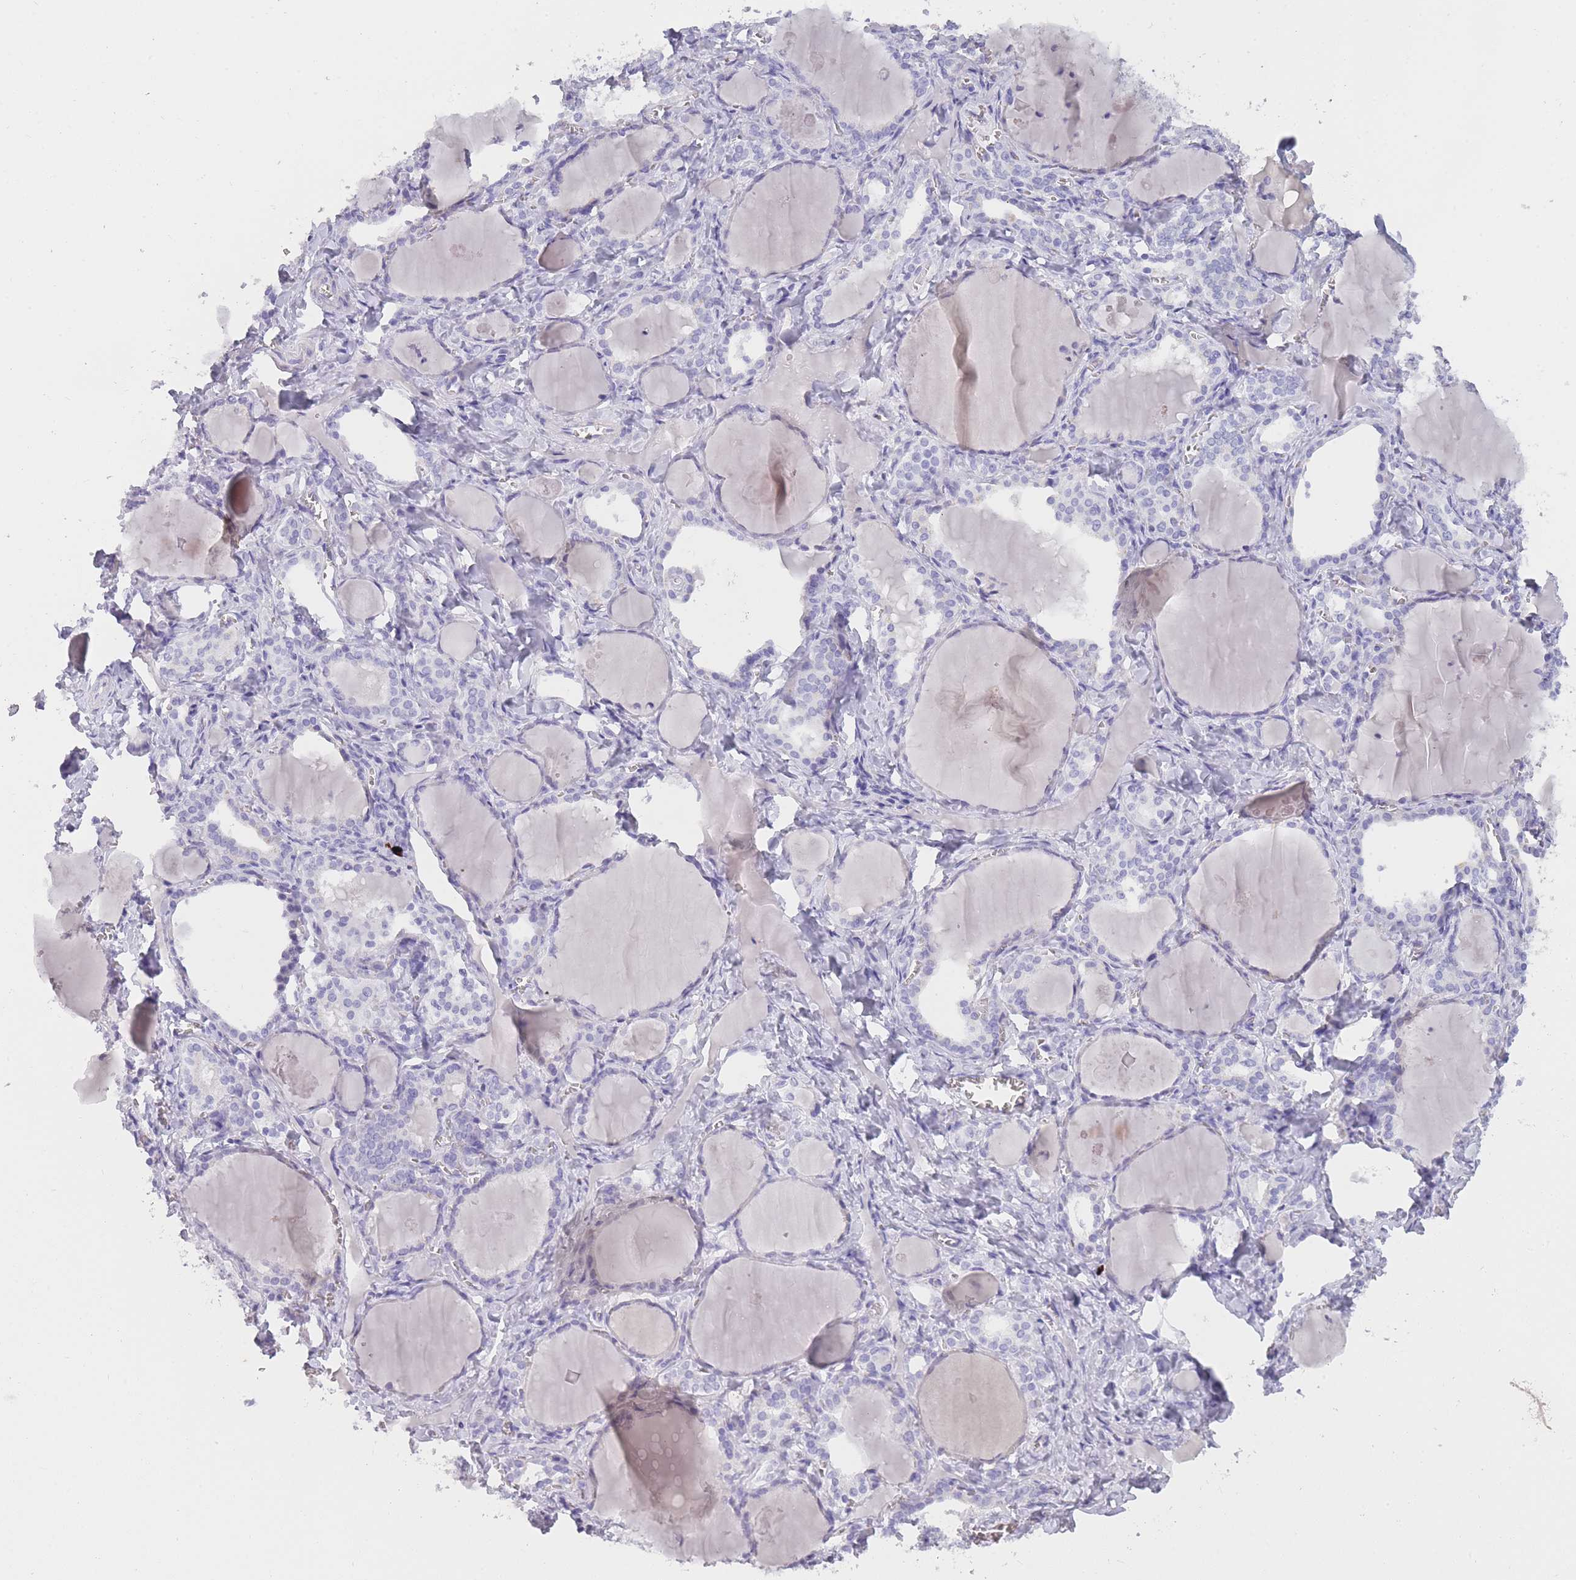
{"staining": {"intensity": "negative", "quantity": "none", "location": "none"}, "tissue": "thyroid gland", "cell_type": "Glandular cells", "image_type": "normal", "snomed": [{"axis": "morphology", "description": "Normal tissue, NOS"}, {"axis": "topography", "description": "Thyroid gland"}], "caption": "This is an immunohistochemistry (IHC) image of benign human thyroid gland. There is no expression in glandular cells.", "gene": "TCP11X1", "patient": {"sex": "female", "age": 42}}